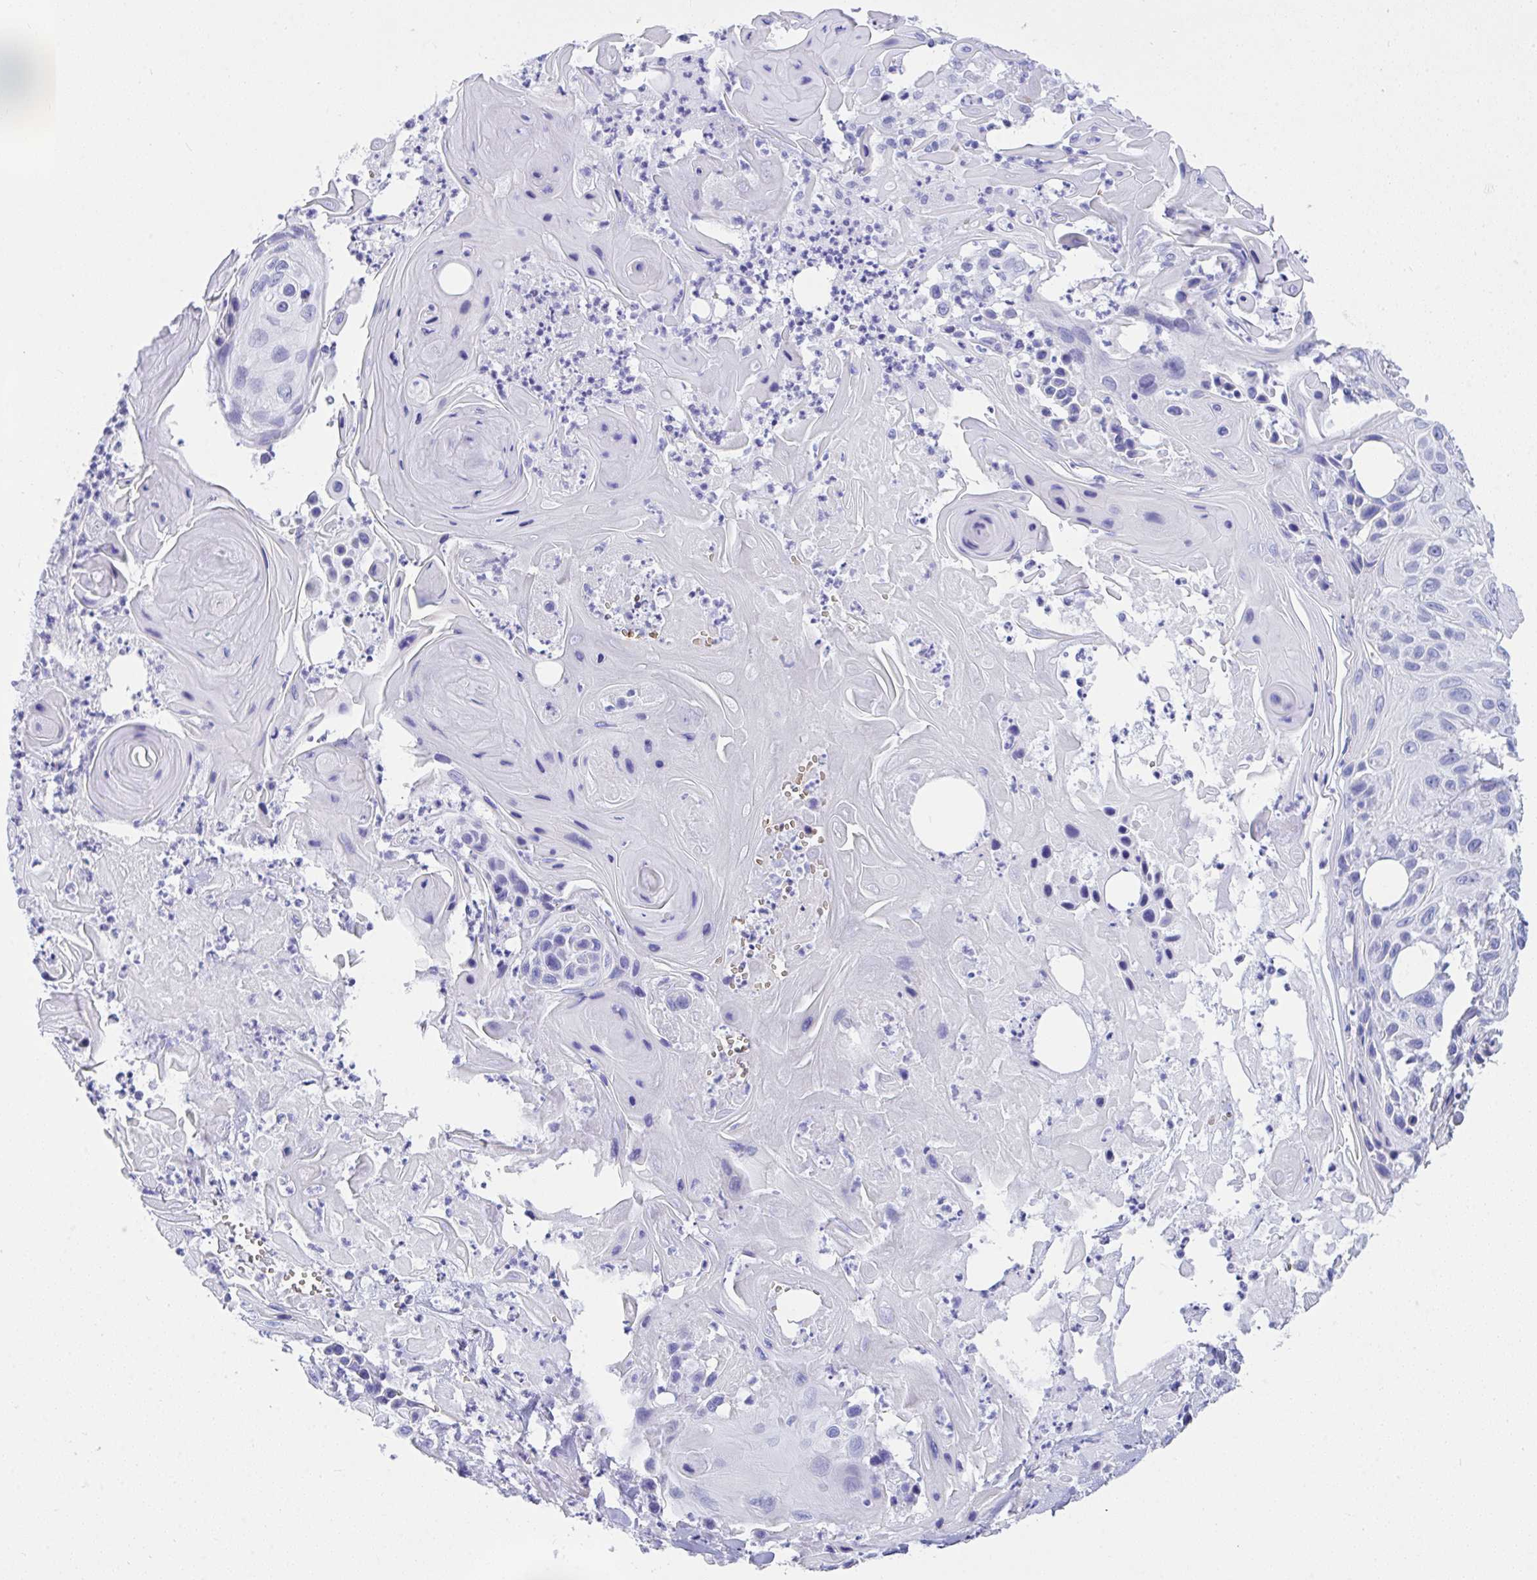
{"staining": {"intensity": "negative", "quantity": "none", "location": "none"}, "tissue": "skin cancer", "cell_type": "Tumor cells", "image_type": "cancer", "snomed": [{"axis": "morphology", "description": "Squamous cell carcinoma, NOS"}, {"axis": "topography", "description": "Skin"}], "caption": "The micrograph reveals no significant positivity in tumor cells of squamous cell carcinoma (skin).", "gene": "ANK1", "patient": {"sex": "male", "age": 82}}